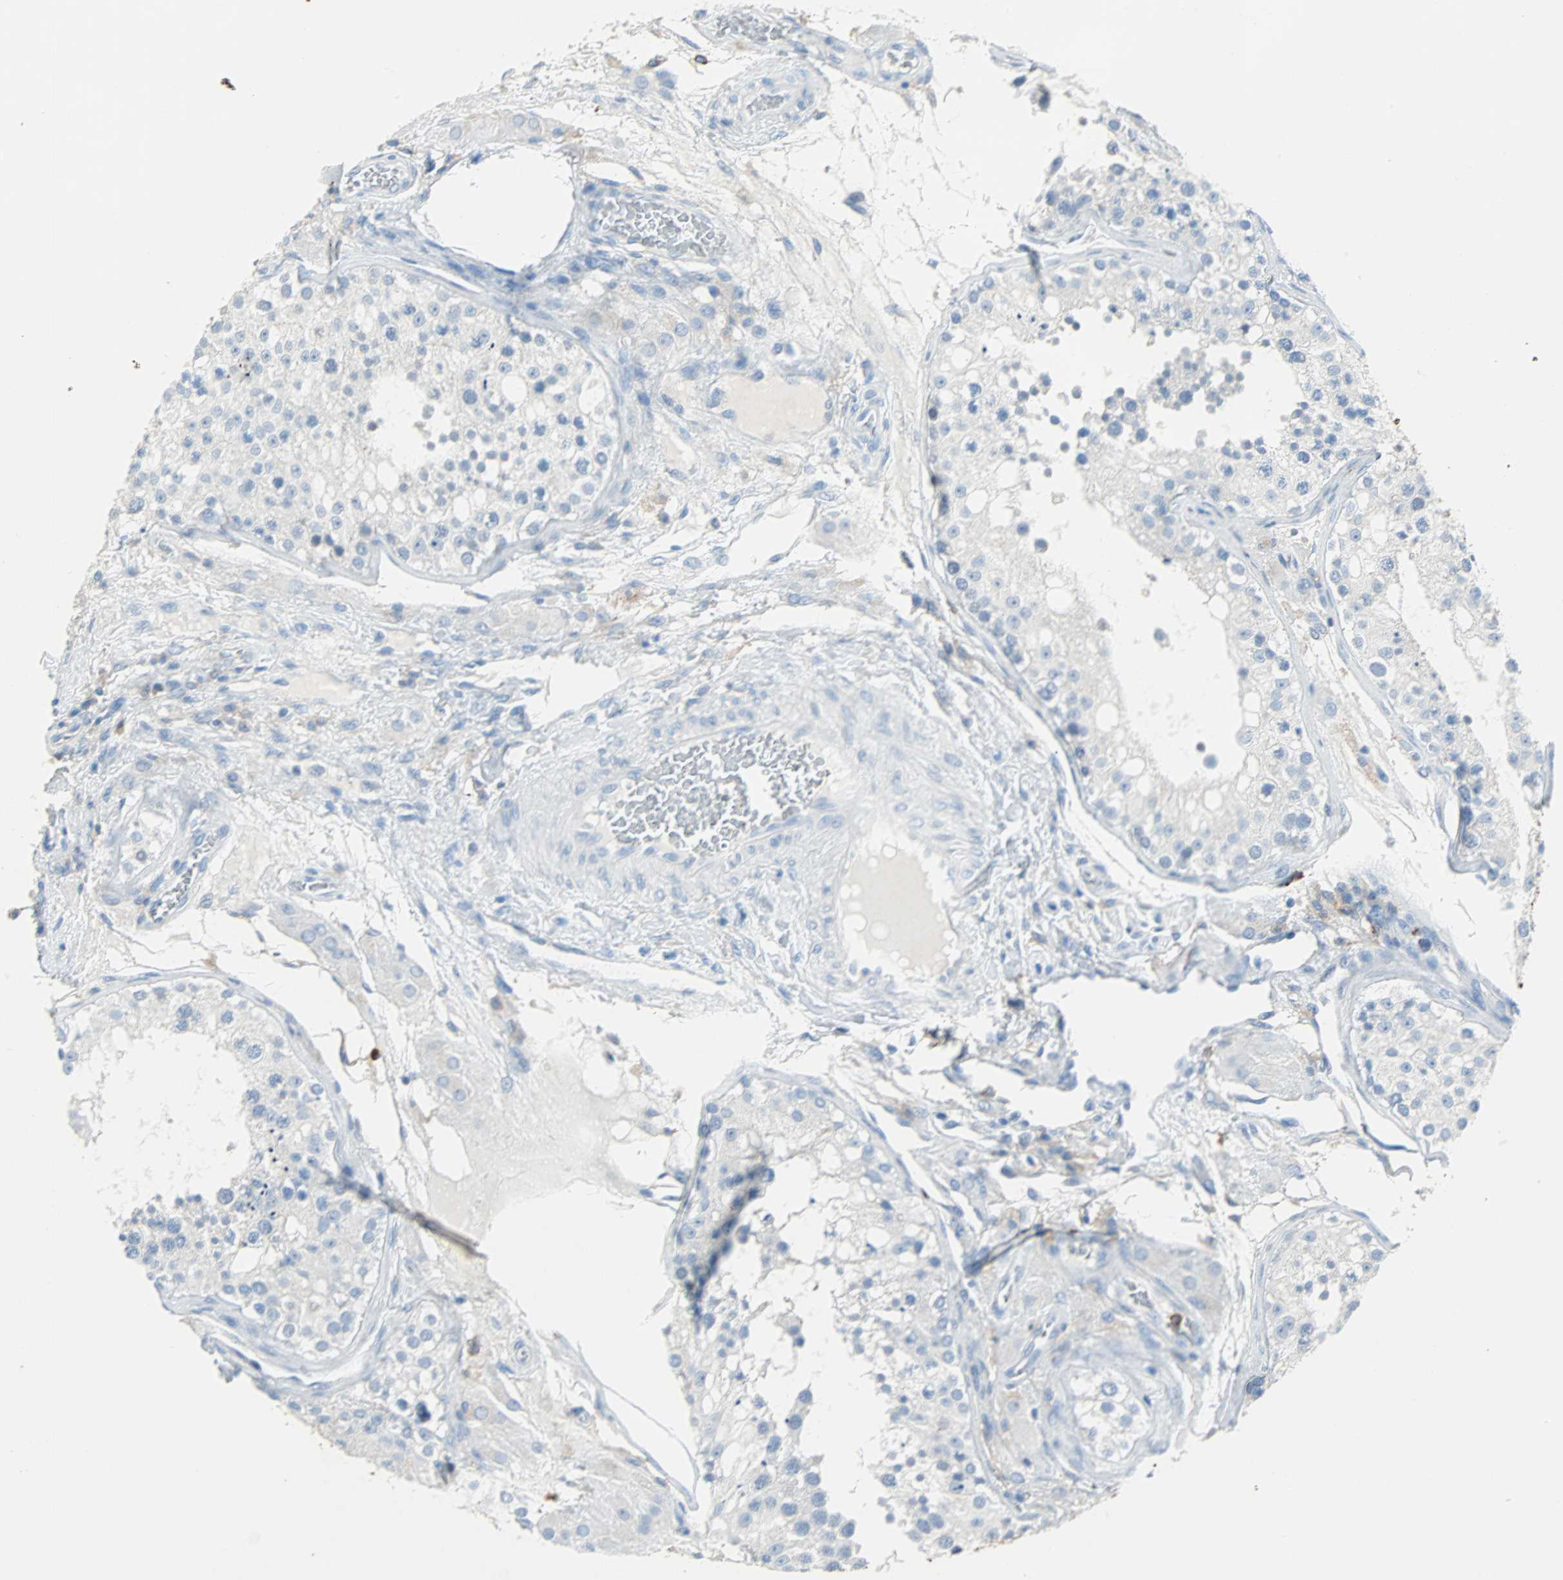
{"staining": {"intensity": "negative", "quantity": "none", "location": "none"}, "tissue": "testis", "cell_type": "Cells in seminiferous ducts", "image_type": "normal", "snomed": [{"axis": "morphology", "description": "Normal tissue, NOS"}, {"axis": "topography", "description": "Testis"}], "caption": "Immunohistochemistry micrograph of normal testis stained for a protein (brown), which demonstrates no staining in cells in seminiferous ducts. (Stains: DAB IHC with hematoxylin counter stain, Microscopy: brightfield microscopy at high magnification).", "gene": "CLEC4A", "patient": {"sex": "male", "age": 26}}